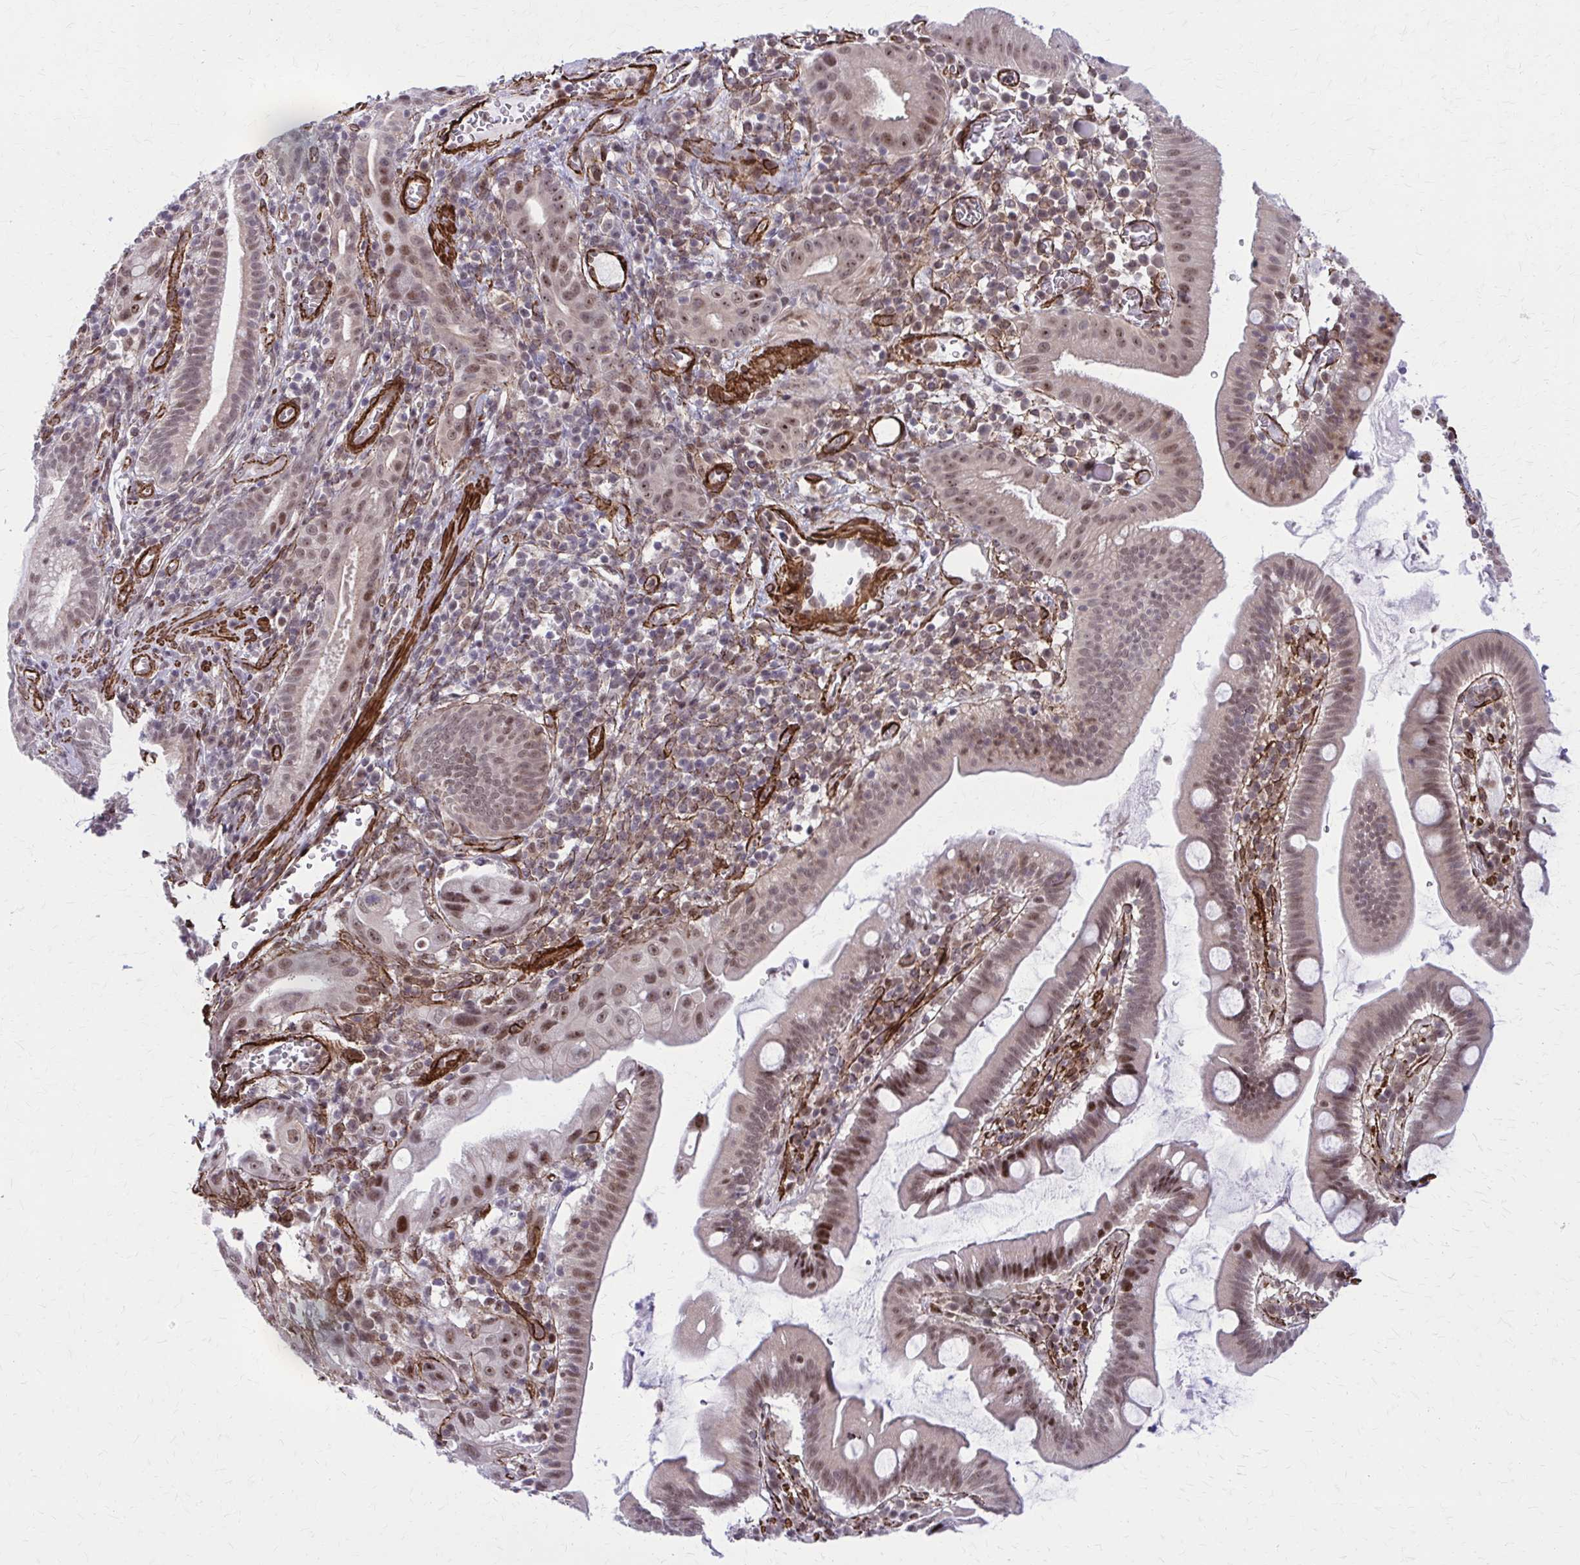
{"staining": {"intensity": "moderate", "quantity": "25%-75%", "location": "nuclear"}, "tissue": "pancreatic cancer", "cell_type": "Tumor cells", "image_type": "cancer", "snomed": [{"axis": "morphology", "description": "Adenocarcinoma, NOS"}, {"axis": "topography", "description": "Pancreas"}], "caption": "Protein staining of pancreatic cancer (adenocarcinoma) tissue shows moderate nuclear positivity in approximately 25%-75% of tumor cells. The staining is performed using DAB (3,3'-diaminobenzidine) brown chromogen to label protein expression. The nuclei are counter-stained blue using hematoxylin.", "gene": "NRBF2", "patient": {"sex": "male", "age": 68}}